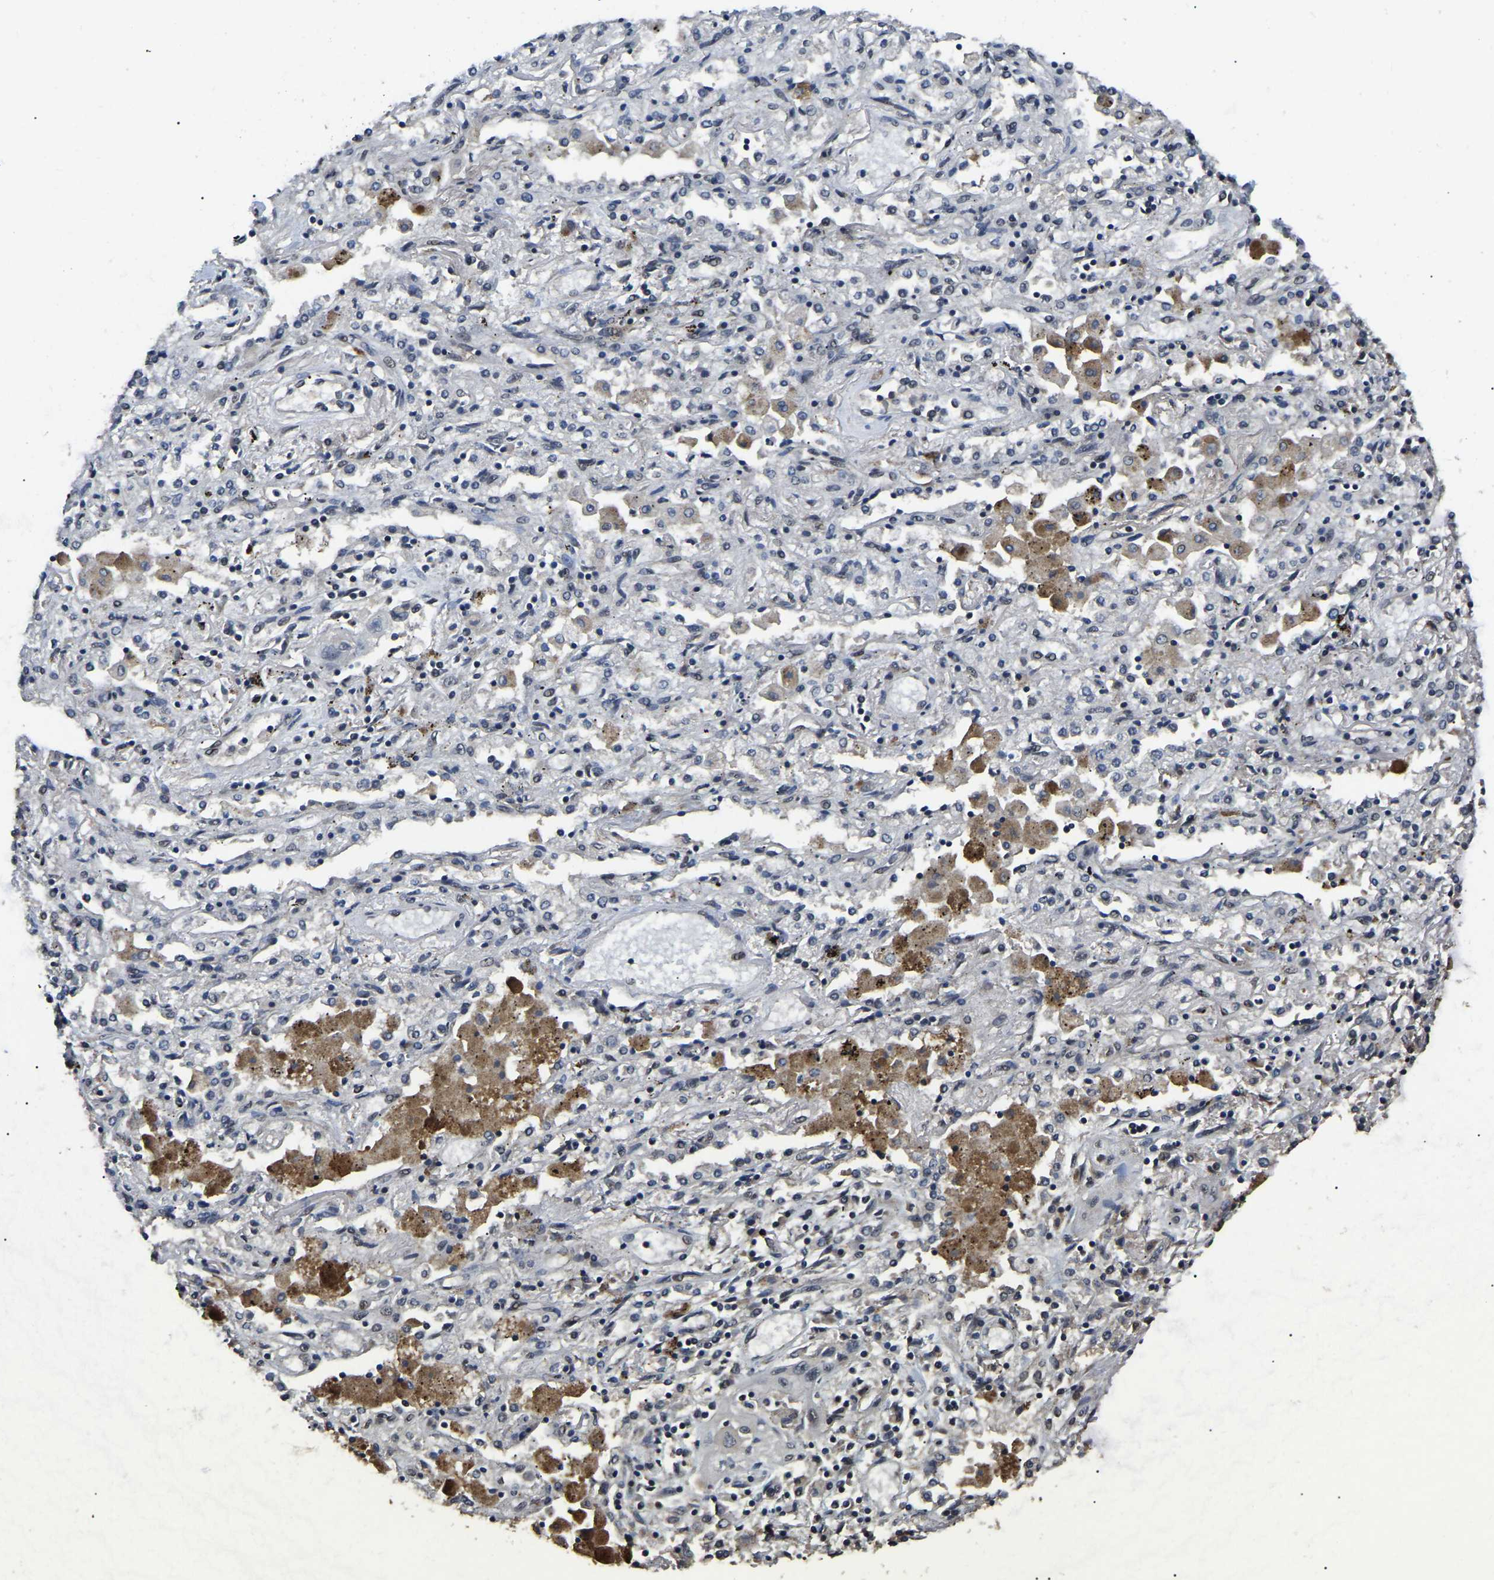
{"staining": {"intensity": "negative", "quantity": "none", "location": "none"}, "tissue": "lung cancer", "cell_type": "Tumor cells", "image_type": "cancer", "snomed": [{"axis": "morphology", "description": "Squamous cell carcinoma, NOS"}, {"axis": "topography", "description": "Lung"}], "caption": "This is an IHC photomicrograph of human squamous cell carcinoma (lung). There is no positivity in tumor cells.", "gene": "PPM1E", "patient": {"sex": "female", "age": 47}}